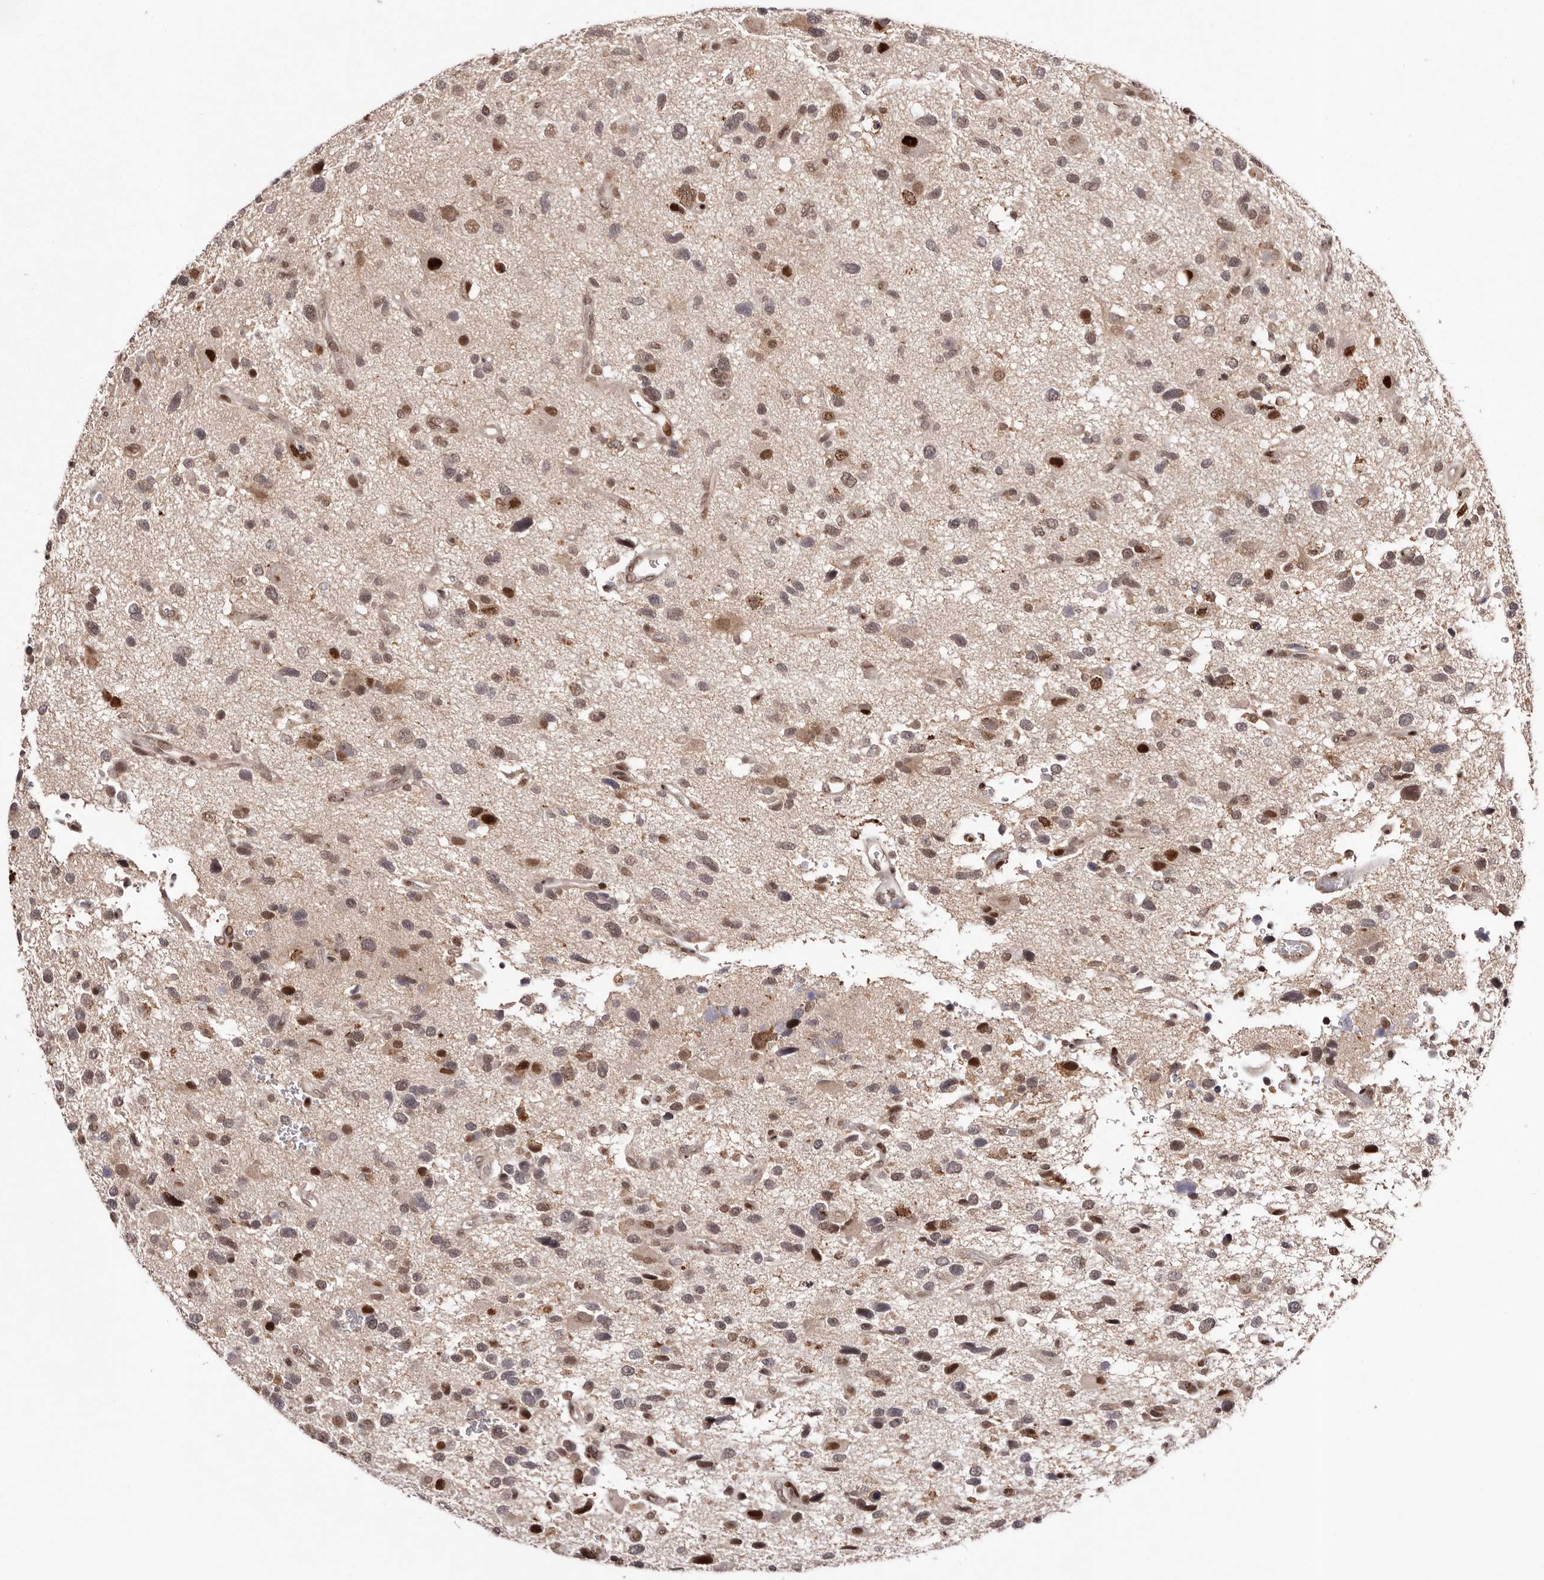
{"staining": {"intensity": "moderate", "quantity": ">75%", "location": "nuclear"}, "tissue": "glioma", "cell_type": "Tumor cells", "image_type": "cancer", "snomed": [{"axis": "morphology", "description": "Glioma, malignant, High grade"}, {"axis": "topography", "description": "Brain"}], "caption": "IHC of human glioma reveals medium levels of moderate nuclear positivity in approximately >75% of tumor cells.", "gene": "FBXO5", "patient": {"sex": "male", "age": 33}}